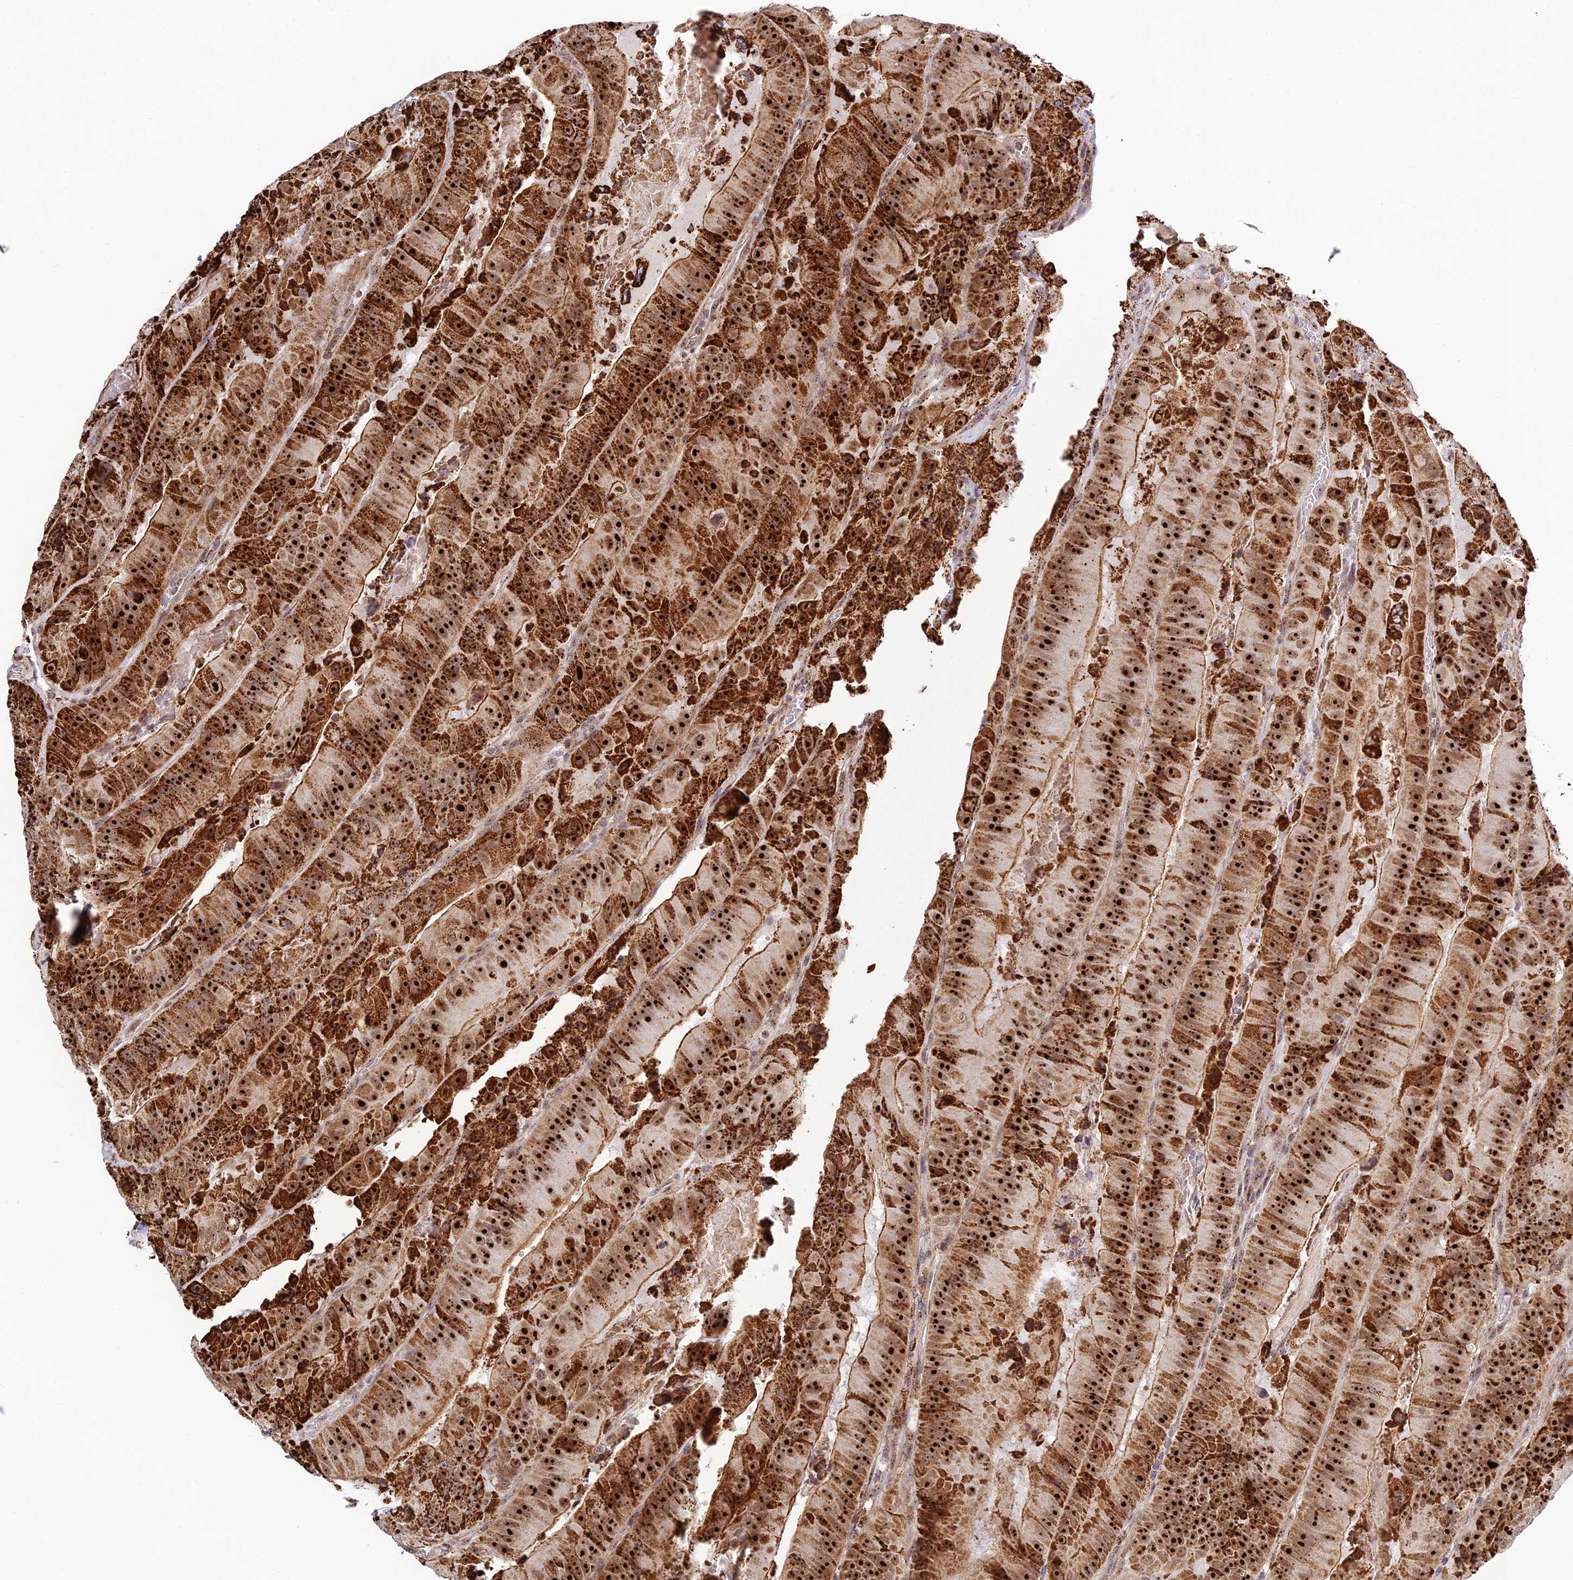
{"staining": {"intensity": "strong", "quantity": ">75%", "location": "cytoplasmic/membranous,nuclear"}, "tissue": "colorectal cancer", "cell_type": "Tumor cells", "image_type": "cancer", "snomed": [{"axis": "morphology", "description": "Adenocarcinoma, NOS"}, {"axis": "topography", "description": "Colon"}], "caption": "Tumor cells show high levels of strong cytoplasmic/membranous and nuclear staining in approximately >75% of cells in colorectal adenocarcinoma.", "gene": "POLR1G", "patient": {"sex": "female", "age": 86}}